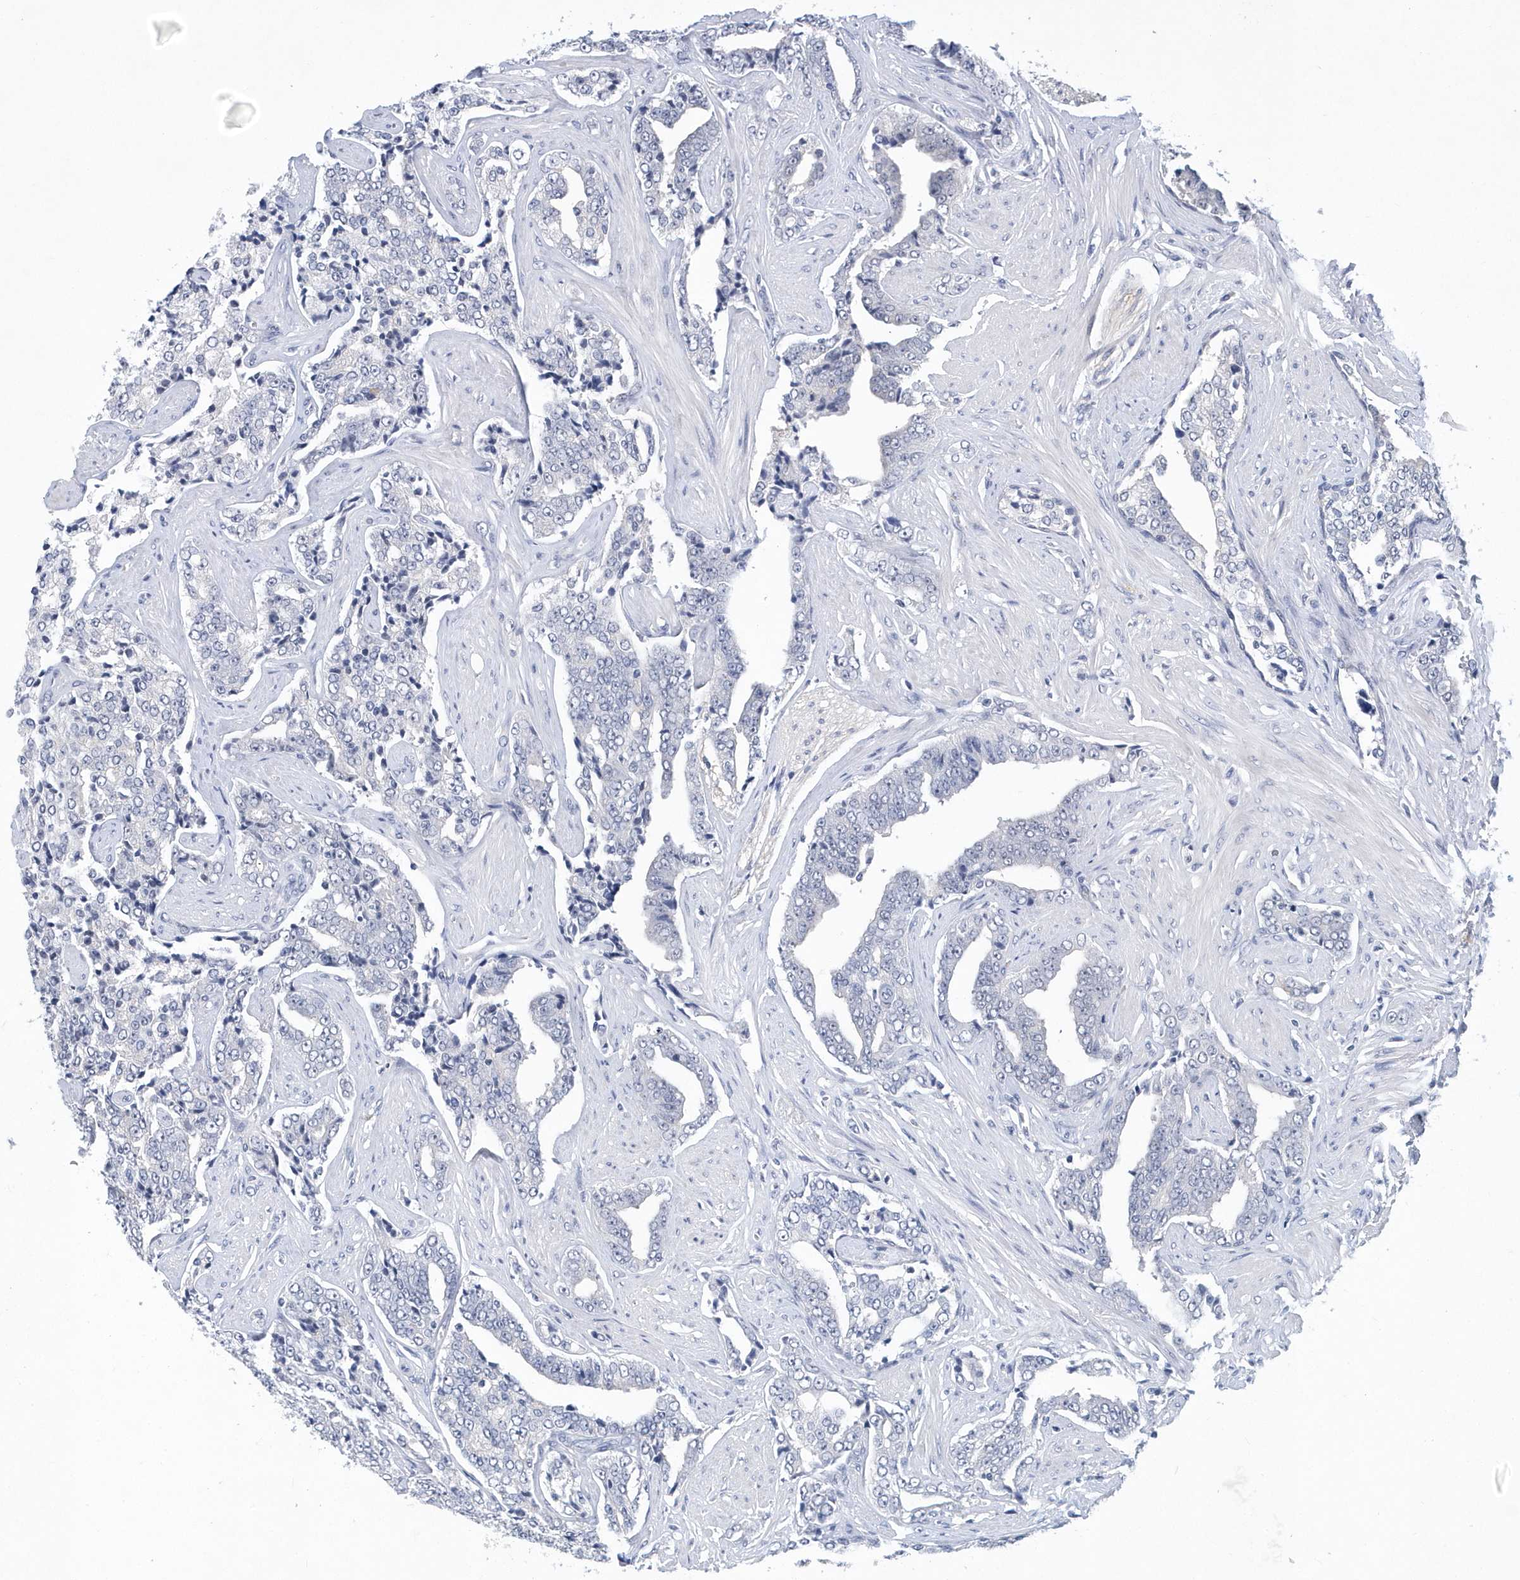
{"staining": {"intensity": "negative", "quantity": "none", "location": "none"}, "tissue": "prostate cancer", "cell_type": "Tumor cells", "image_type": "cancer", "snomed": [{"axis": "morphology", "description": "Adenocarcinoma, High grade"}, {"axis": "topography", "description": "Prostate"}], "caption": "DAB (3,3'-diaminobenzidine) immunohistochemical staining of human prostate adenocarcinoma (high-grade) displays no significant staining in tumor cells. (Immunohistochemistry (ihc), brightfield microscopy, high magnification).", "gene": "SRGAP3", "patient": {"sex": "male", "age": 71}}